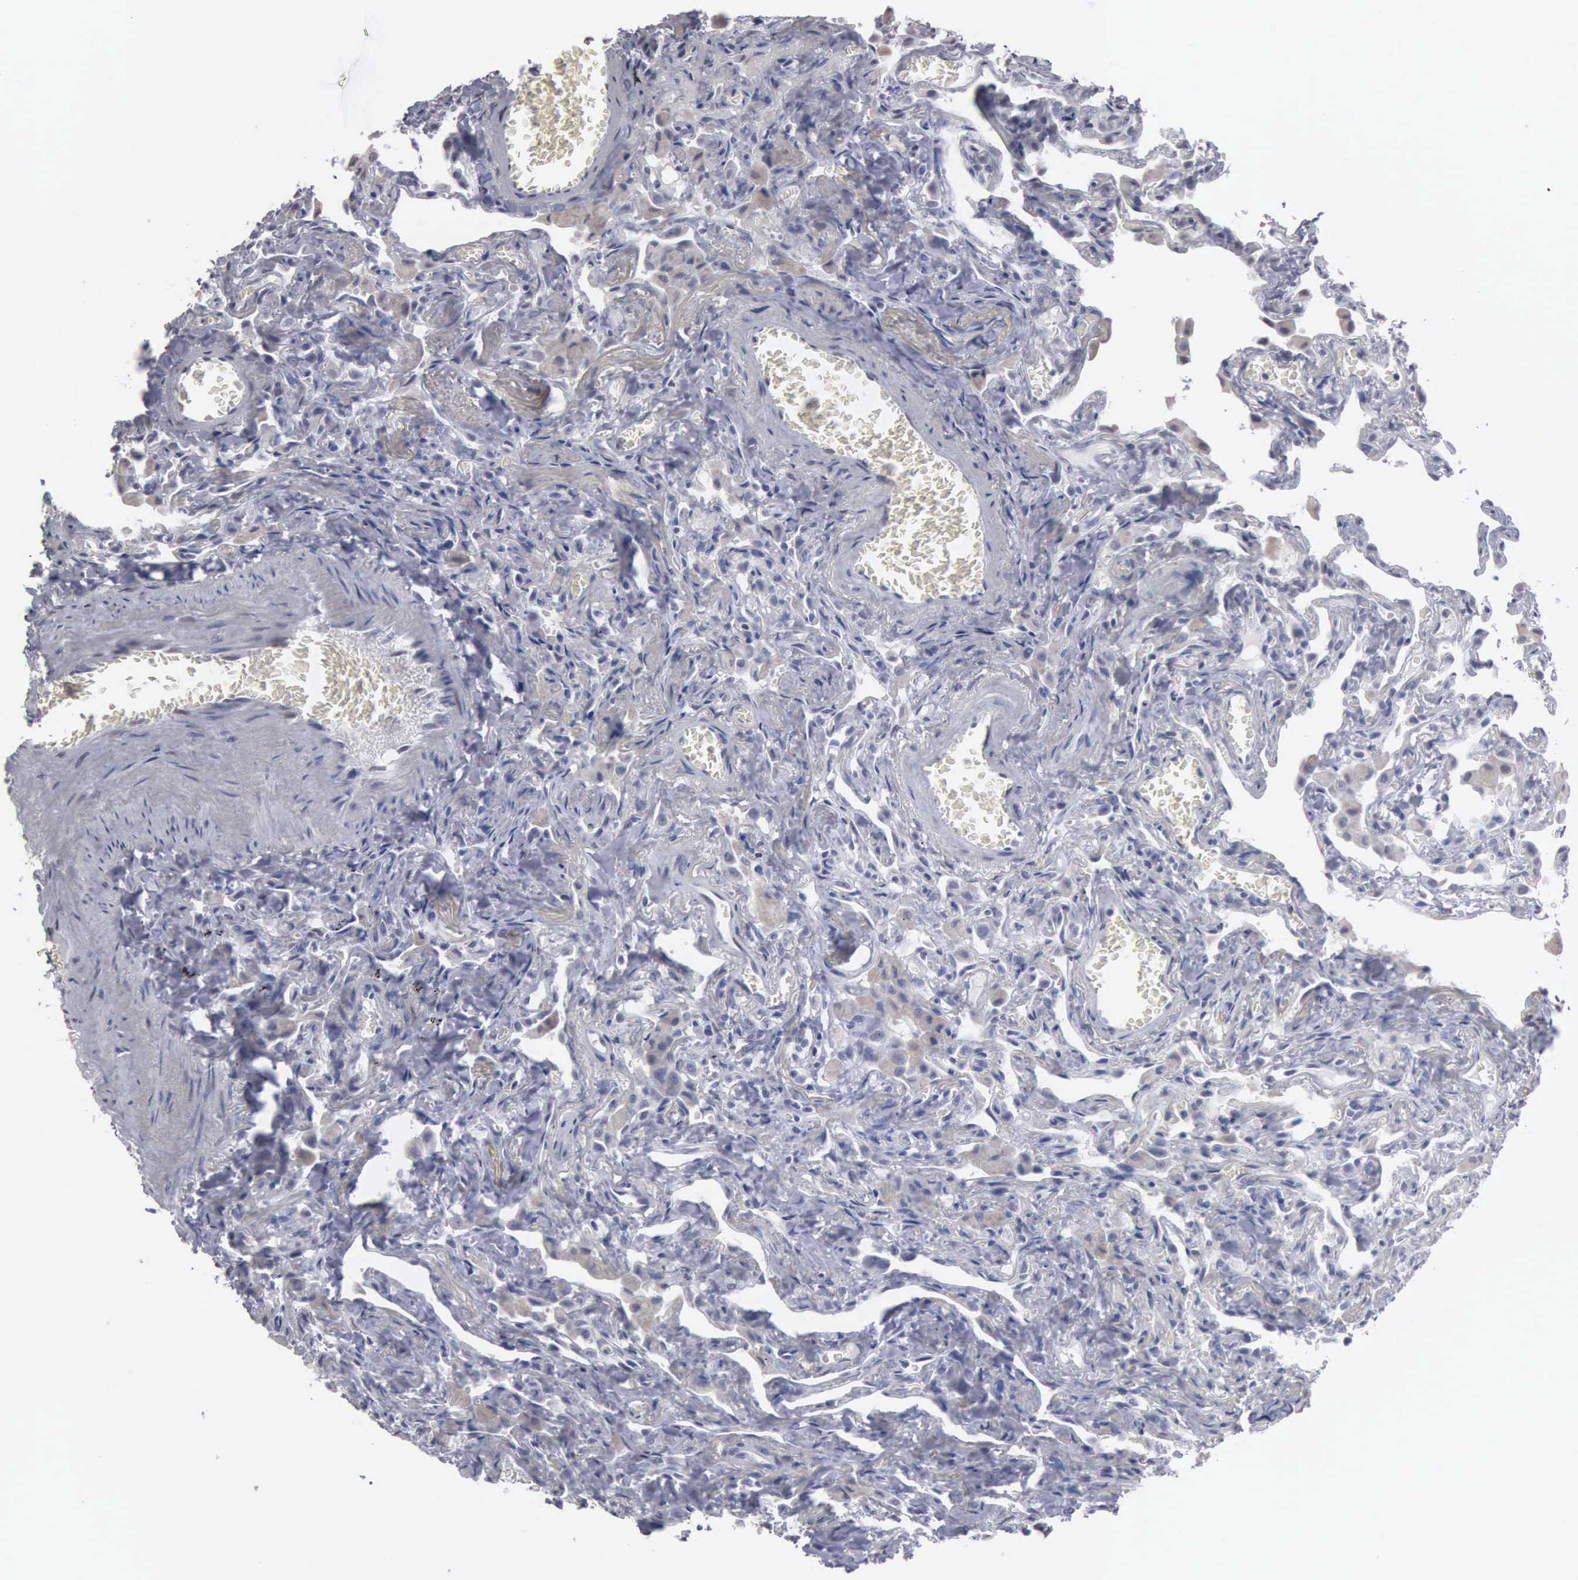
{"staining": {"intensity": "weak", "quantity": "<25%", "location": "nuclear"}, "tissue": "lung", "cell_type": "Alveolar cells", "image_type": "normal", "snomed": [{"axis": "morphology", "description": "Normal tissue, NOS"}, {"axis": "topography", "description": "Lung"}], "caption": "A photomicrograph of human lung is negative for staining in alveolar cells. The staining is performed using DAB (3,3'-diaminobenzidine) brown chromogen with nuclei counter-stained in using hematoxylin.", "gene": "UPB1", "patient": {"sex": "male", "age": 73}}